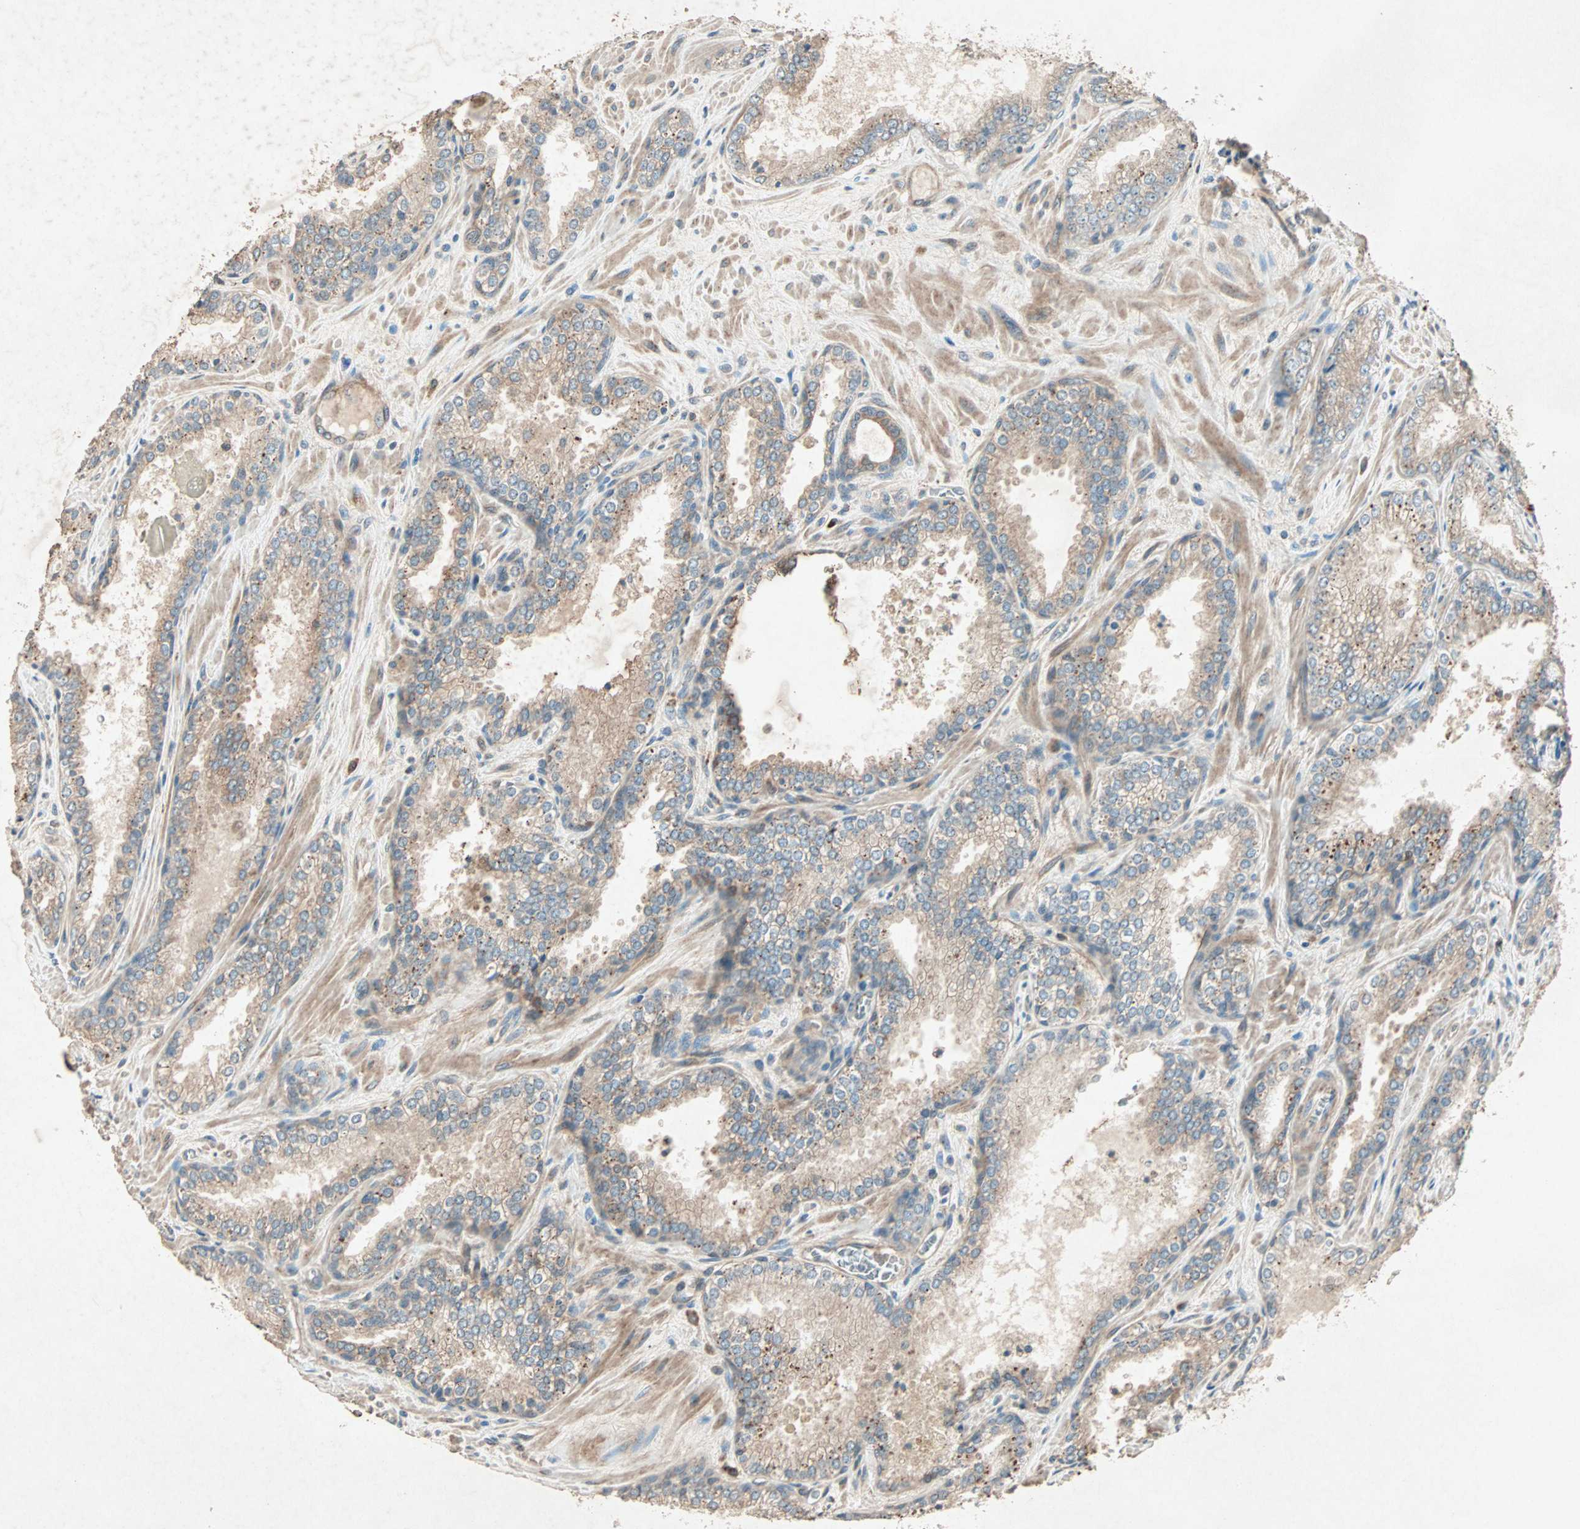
{"staining": {"intensity": "weak", "quantity": "25%-75%", "location": "cytoplasmic/membranous"}, "tissue": "prostate cancer", "cell_type": "Tumor cells", "image_type": "cancer", "snomed": [{"axis": "morphology", "description": "Adenocarcinoma, Low grade"}, {"axis": "topography", "description": "Prostate"}], "caption": "This image shows prostate cancer stained with IHC to label a protein in brown. The cytoplasmic/membranous of tumor cells show weak positivity for the protein. Nuclei are counter-stained blue.", "gene": "SDSL", "patient": {"sex": "male", "age": 60}}